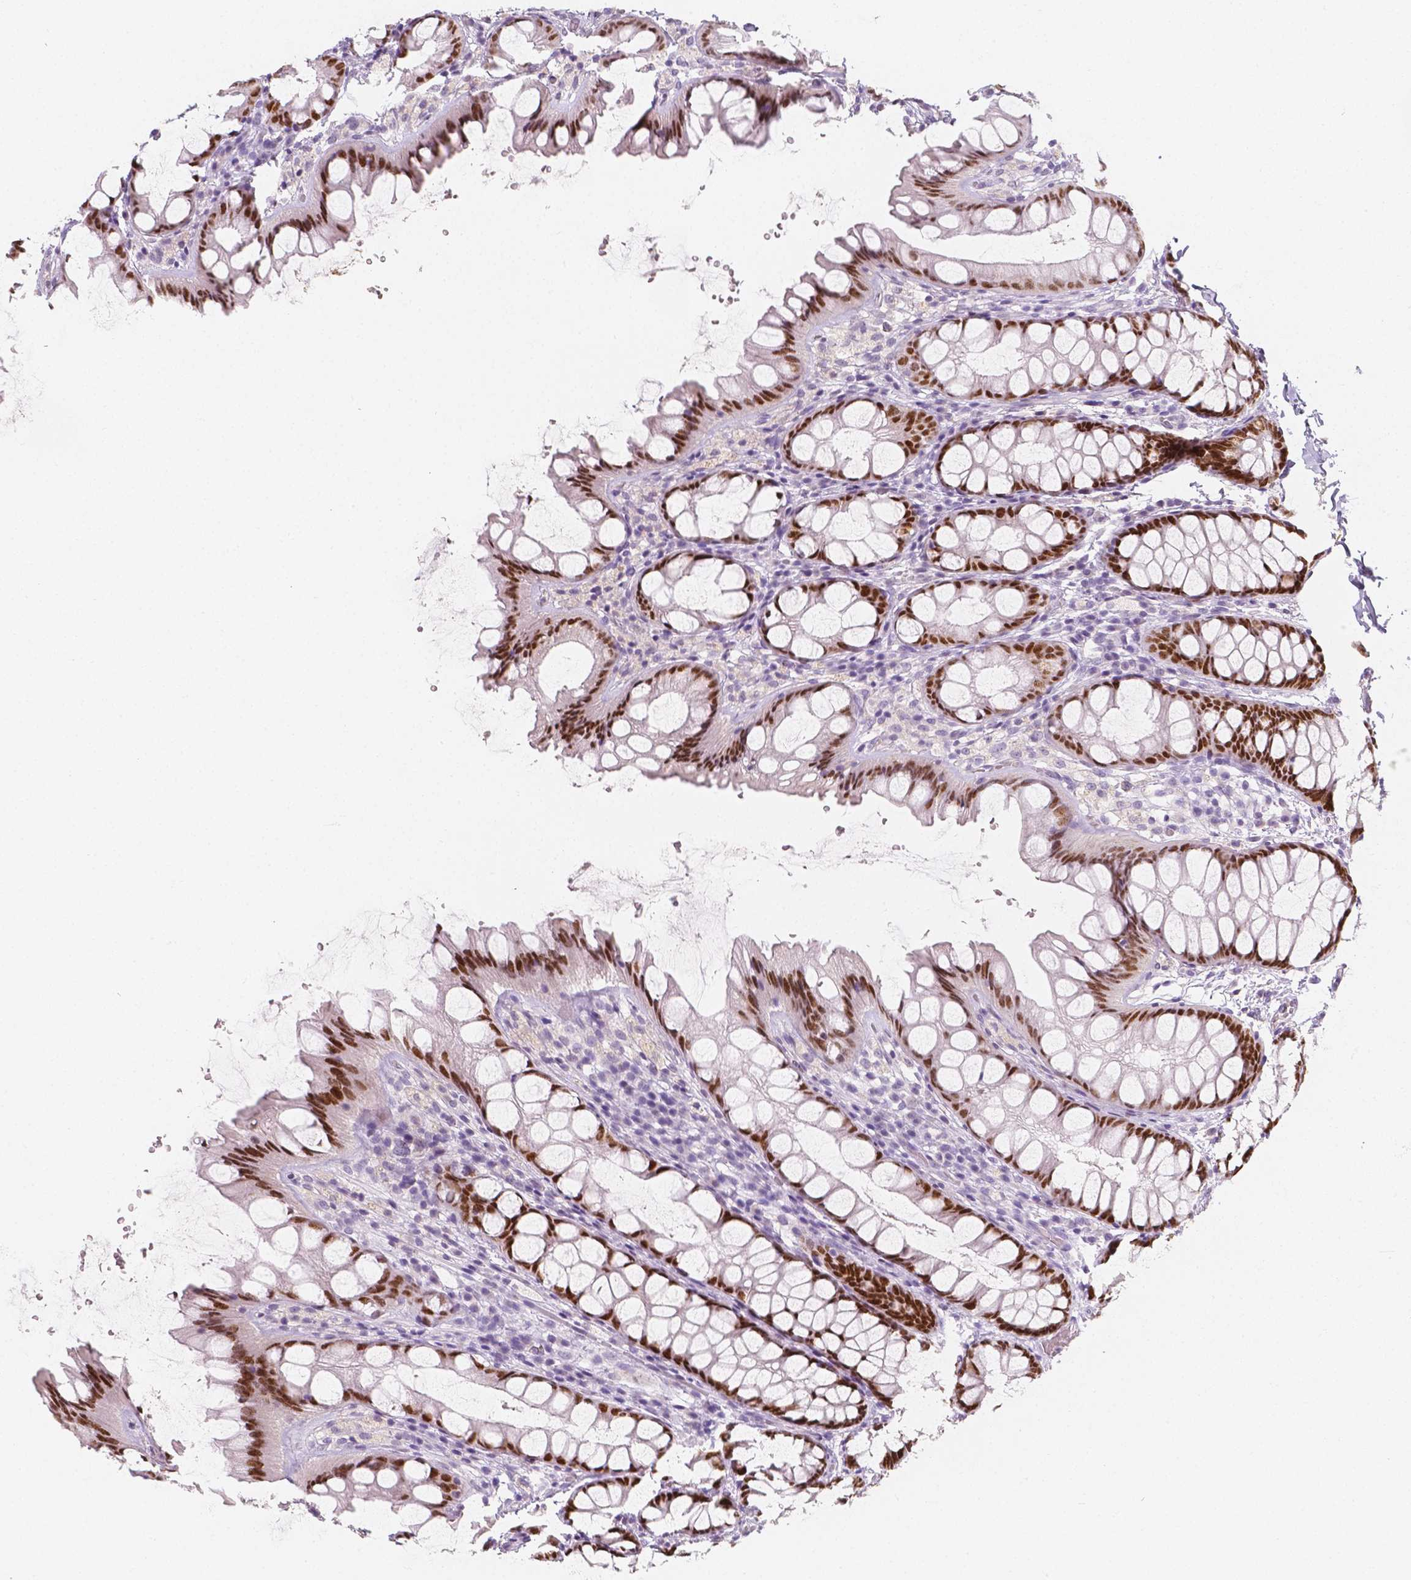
{"staining": {"intensity": "negative", "quantity": "none", "location": "none"}, "tissue": "colon", "cell_type": "Endothelial cells", "image_type": "normal", "snomed": [{"axis": "morphology", "description": "Normal tissue, NOS"}, {"axis": "topography", "description": "Colon"}], "caption": "The histopathology image exhibits no significant expression in endothelial cells of colon.", "gene": "HNF1B", "patient": {"sex": "male", "age": 47}}